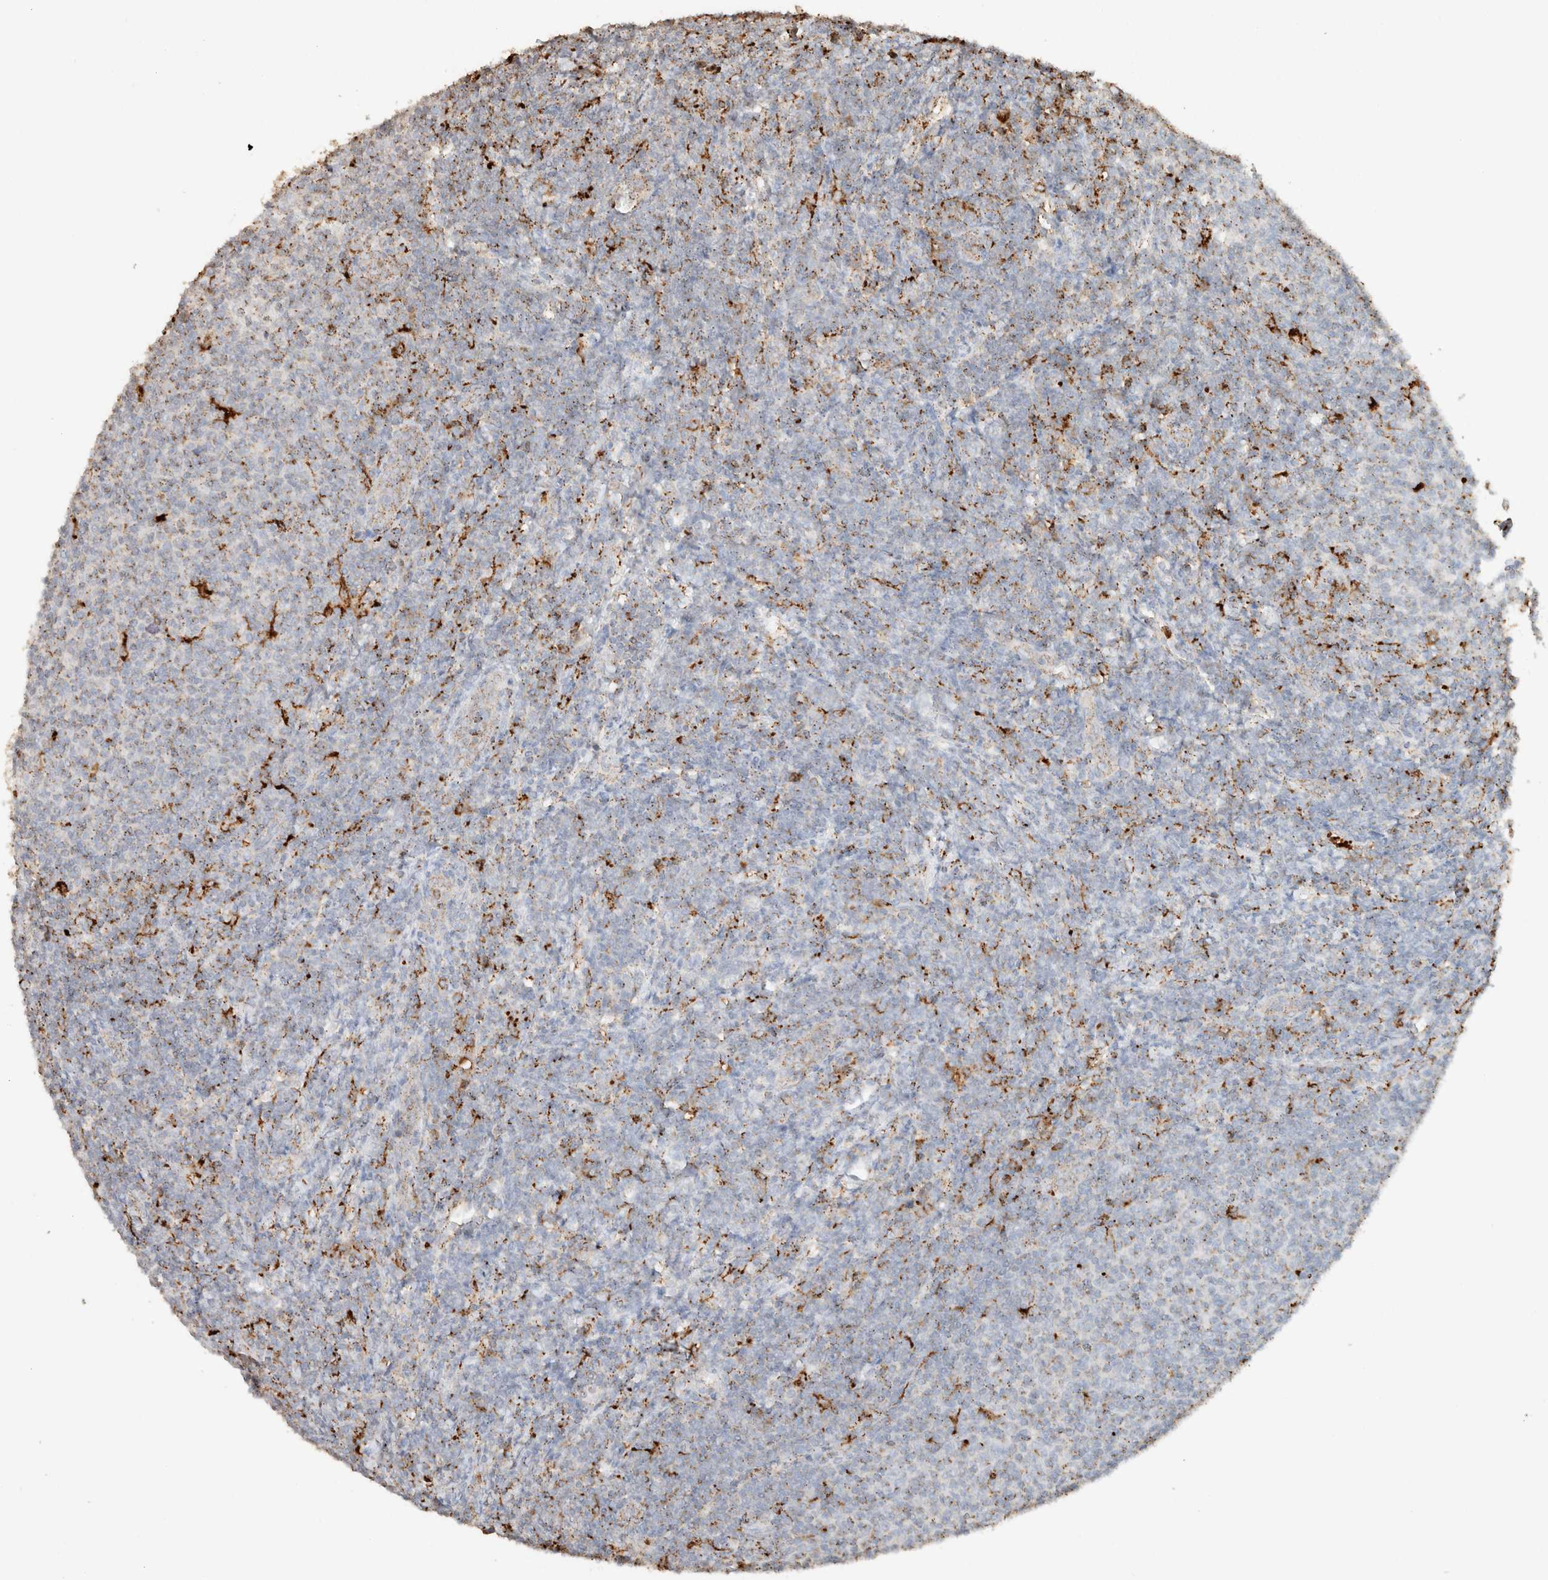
{"staining": {"intensity": "weak", "quantity": "25%-75%", "location": "cytoplasmic/membranous"}, "tissue": "lymphoma", "cell_type": "Tumor cells", "image_type": "cancer", "snomed": [{"axis": "morphology", "description": "Malignant lymphoma, non-Hodgkin's type, Low grade"}, {"axis": "topography", "description": "Lymph node"}], "caption": "Immunohistochemical staining of human low-grade malignant lymphoma, non-Hodgkin's type shows low levels of weak cytoplasmic/membranous protein staining in approximately 25%-75% of tumor cells. (DAB IHC, brown staining for protein, blue staining for nuclei).", "gene": "CTSC", "patient": {"sex": "male", "age": 66}}